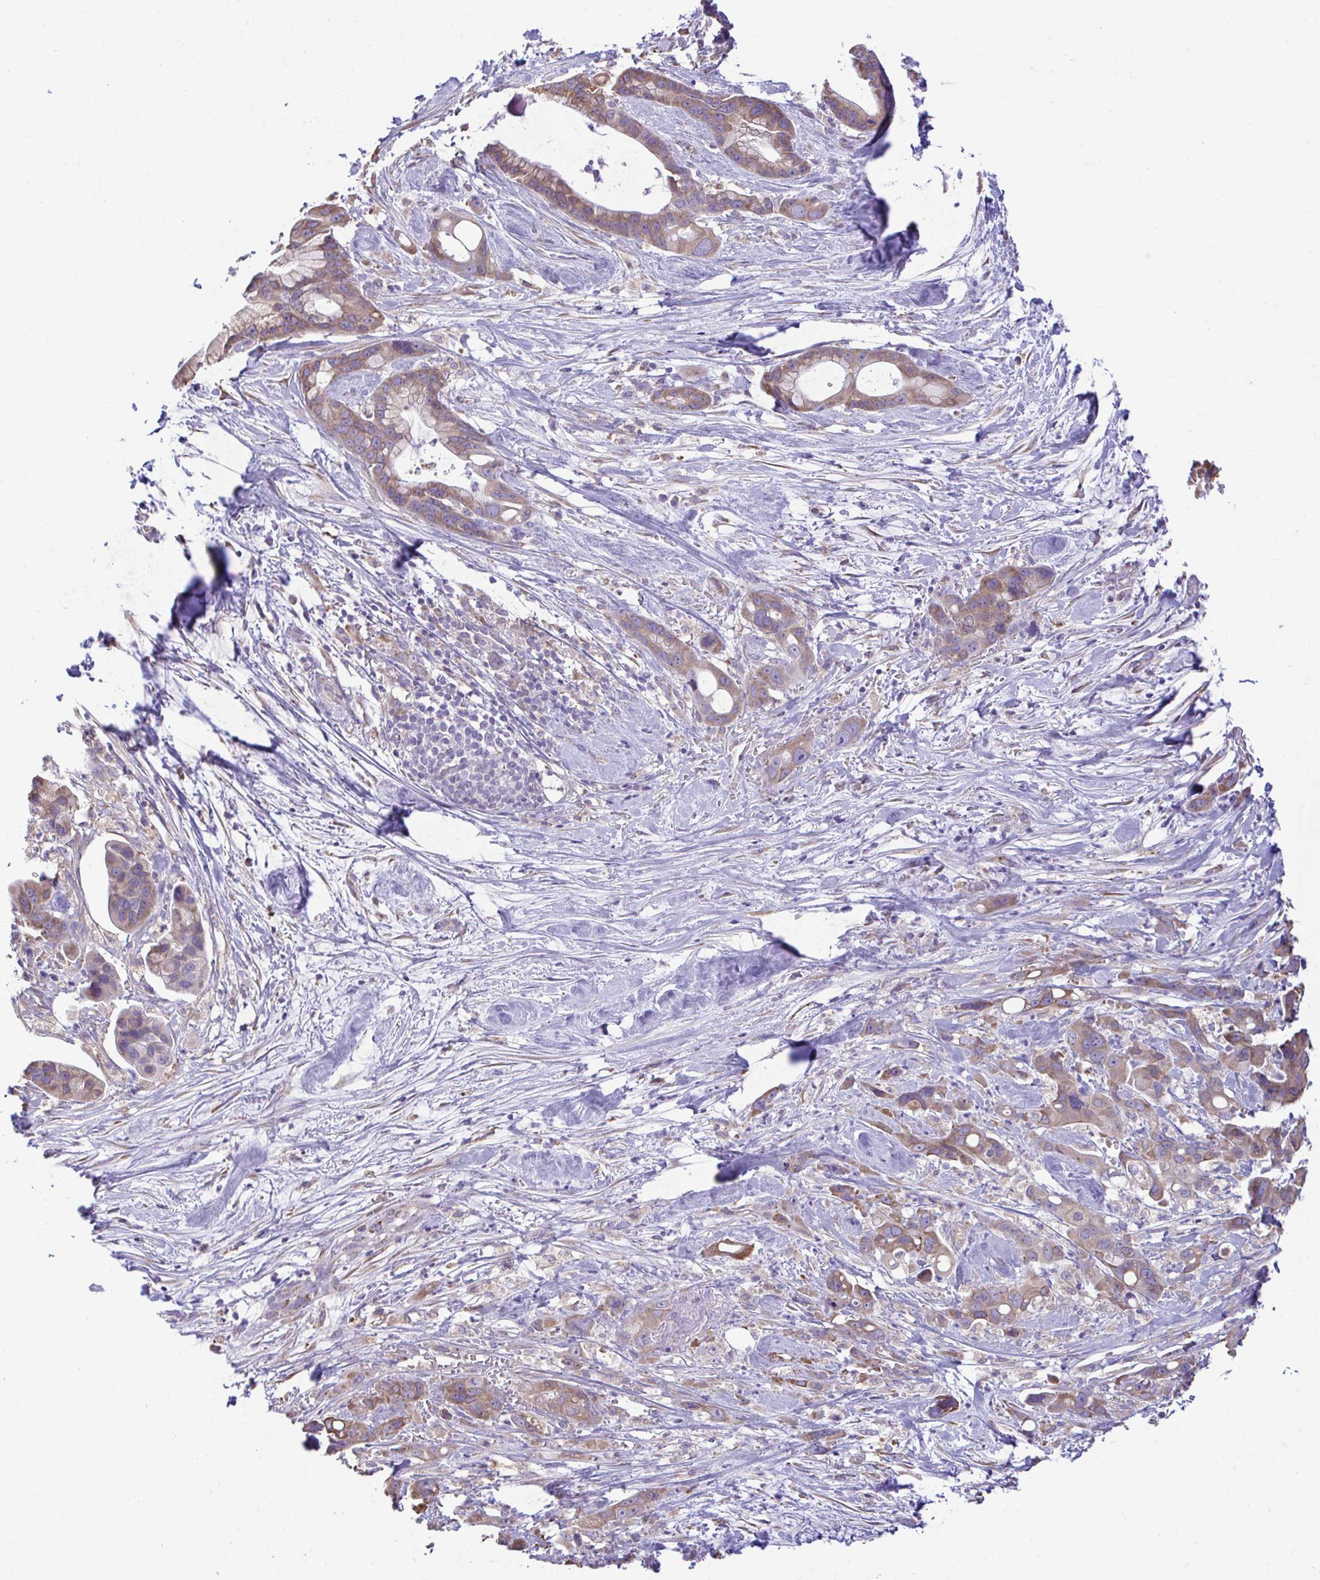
{"staining": {"intensity": "moderate", "quantity": ">75%", "location": "cytoplasmic/membranous"}, "tissue": "pancreatic cancer", "cell_type": "Tumor cells", "image_type": "cancer", "snomed": [{"axis": "morphology", "description": "Adenocarcinoma, NOS"}, {"axis": "topography", "description": "Pancreas"}], "caption": "This photomicrograph exhibits immunohistochemistry (IHC) staining of human pancreatic adenocarcinoma, with medium moderate cytoplasmic/membranous expression in approximately >75% of tumor cells.", "gene": "PIGK", "patient": {"sex": "male", "age": 68}}